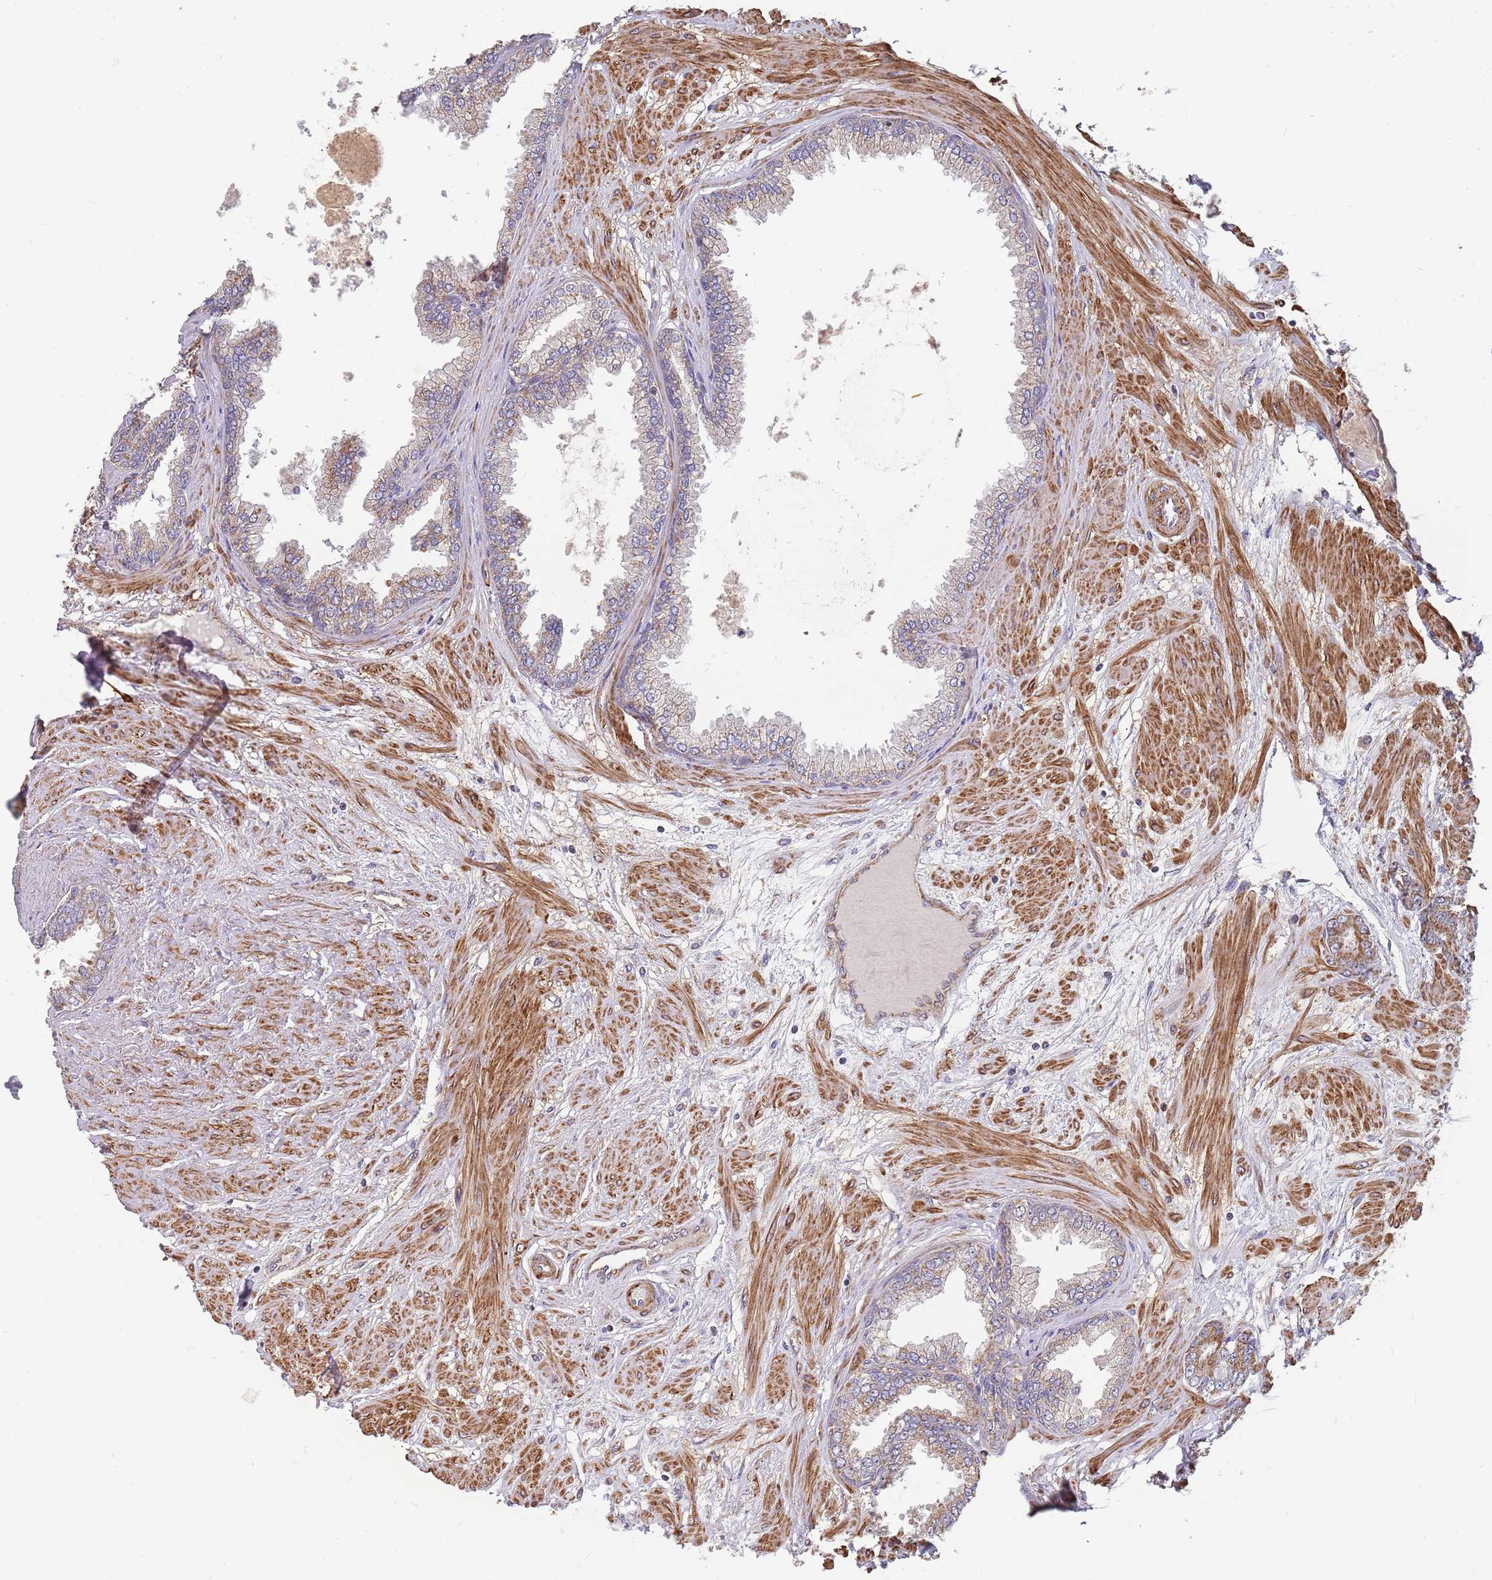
{"staining": {"intensity": "weak", "quantity": "25%-75%", "location": "cytoplasmic/membranous"}, "tissue": "prostate cancer", "cell_type": "Tumor cells", "image_type": "cancer", "snomed": [{"axis": "morphology", "description": "Adenocarcinoma, Low grade"}, {"axis": "topography", "description": "Prostate"}], "caption": "Protein staining of prostate cancer (low-grade adenocarcinoma) tissue exhibits weak cytoplasmic/membranous expression in approximately 25%-75% of tumor cells.", "gene": "WDFY3", "patient": {"sex": "male", "age": 64}}